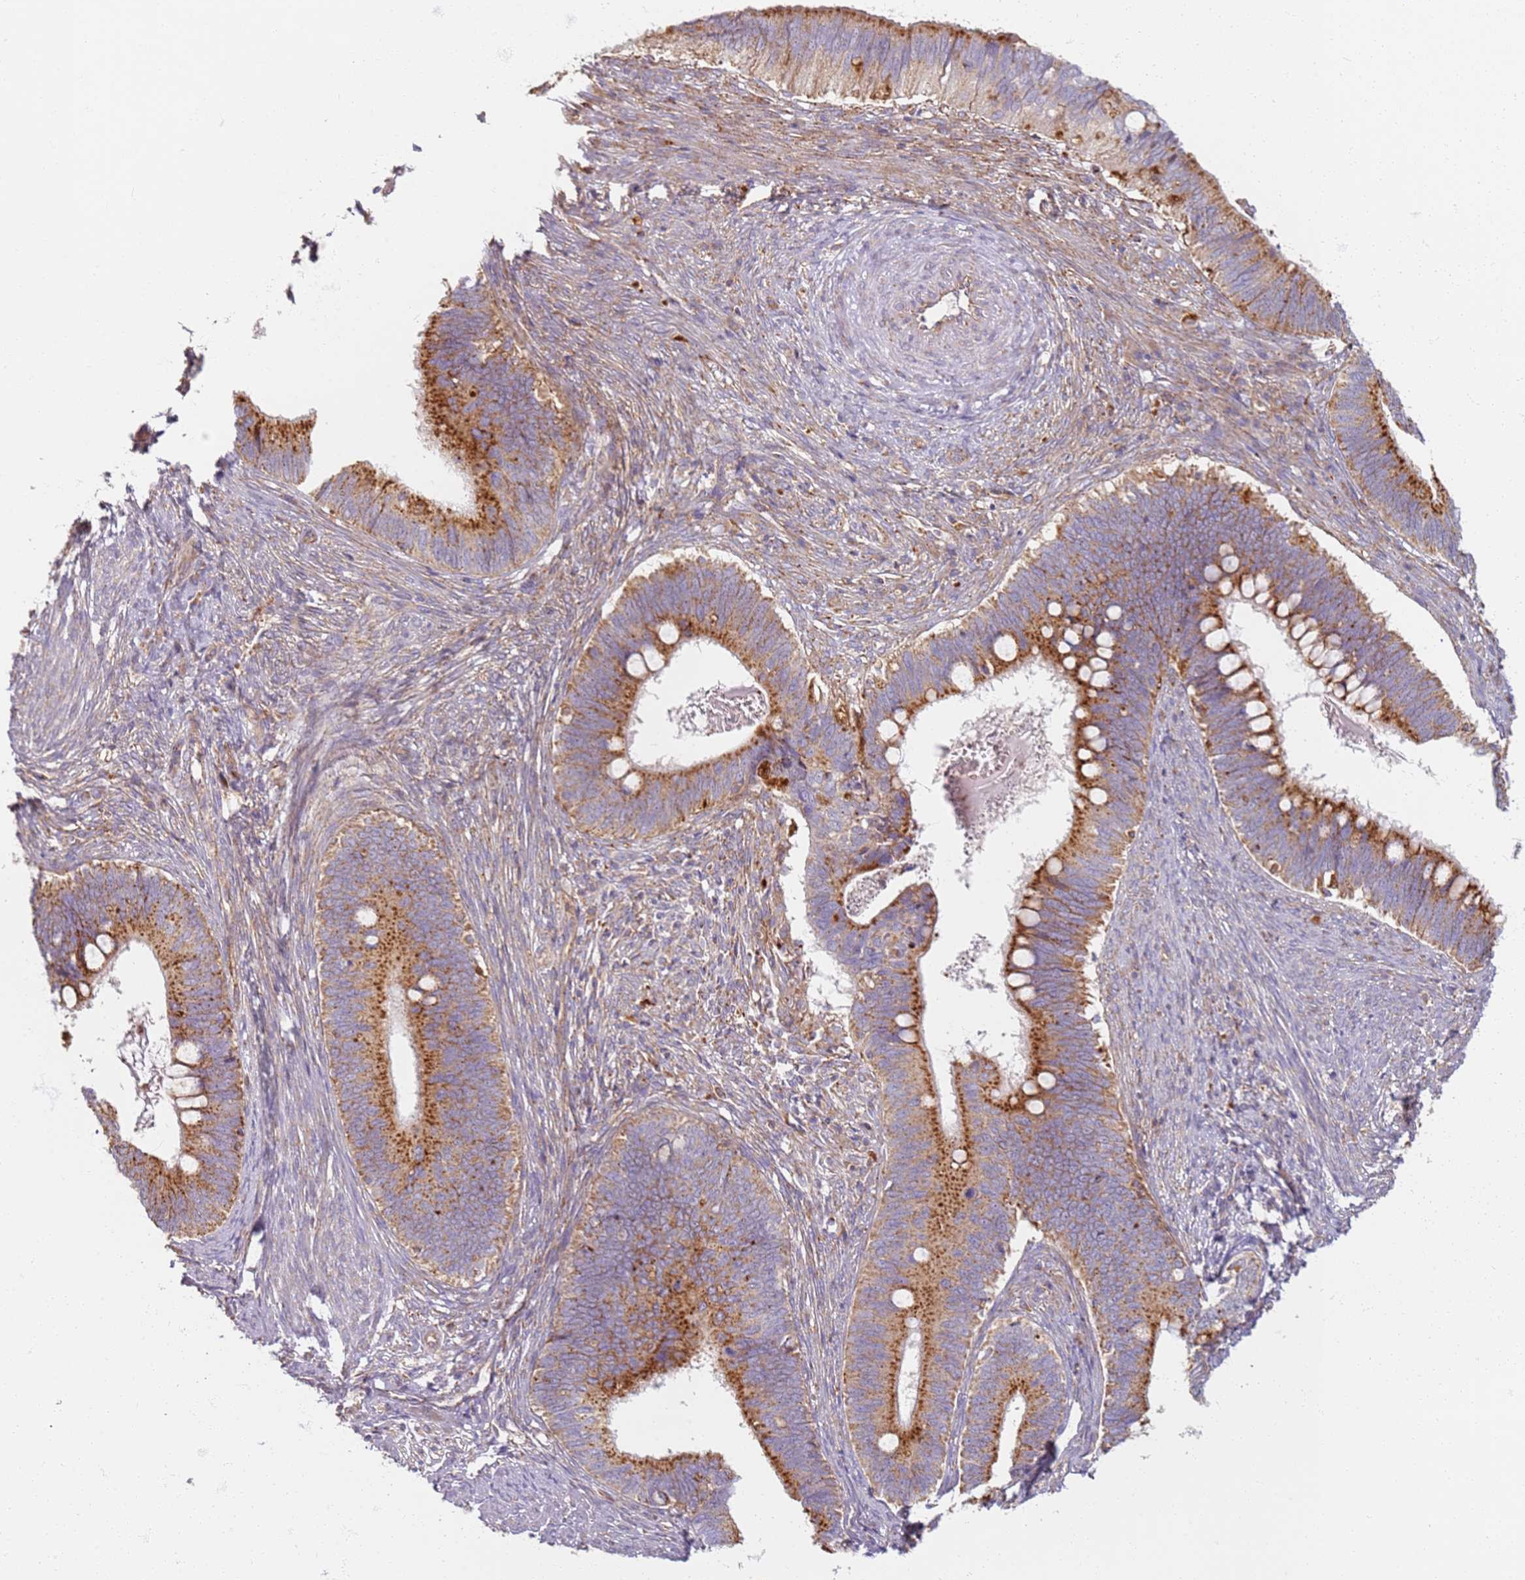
{"staining": {"intensity": "strong", "quantity": ">75%", "location": "cytoplasmic/membranous"}, "tissue": "cervical cancer", "cell_type": "Tumor cells", "image_type": "cancer", "snomed": [{"axis": "morphology", "description": "Adenocarcinoma, NOS"}, {"axis": "topography", "description": "Cervix"}], "caption": "About >75% of tumor cells in human cervical adenocarcinoma exhibit strong cytoplasmic/membranous protein staining as visualized by brown immunohistochemical staining.", "gene": "PROKR2", "patient": {"sex": "female", "age": 42}}